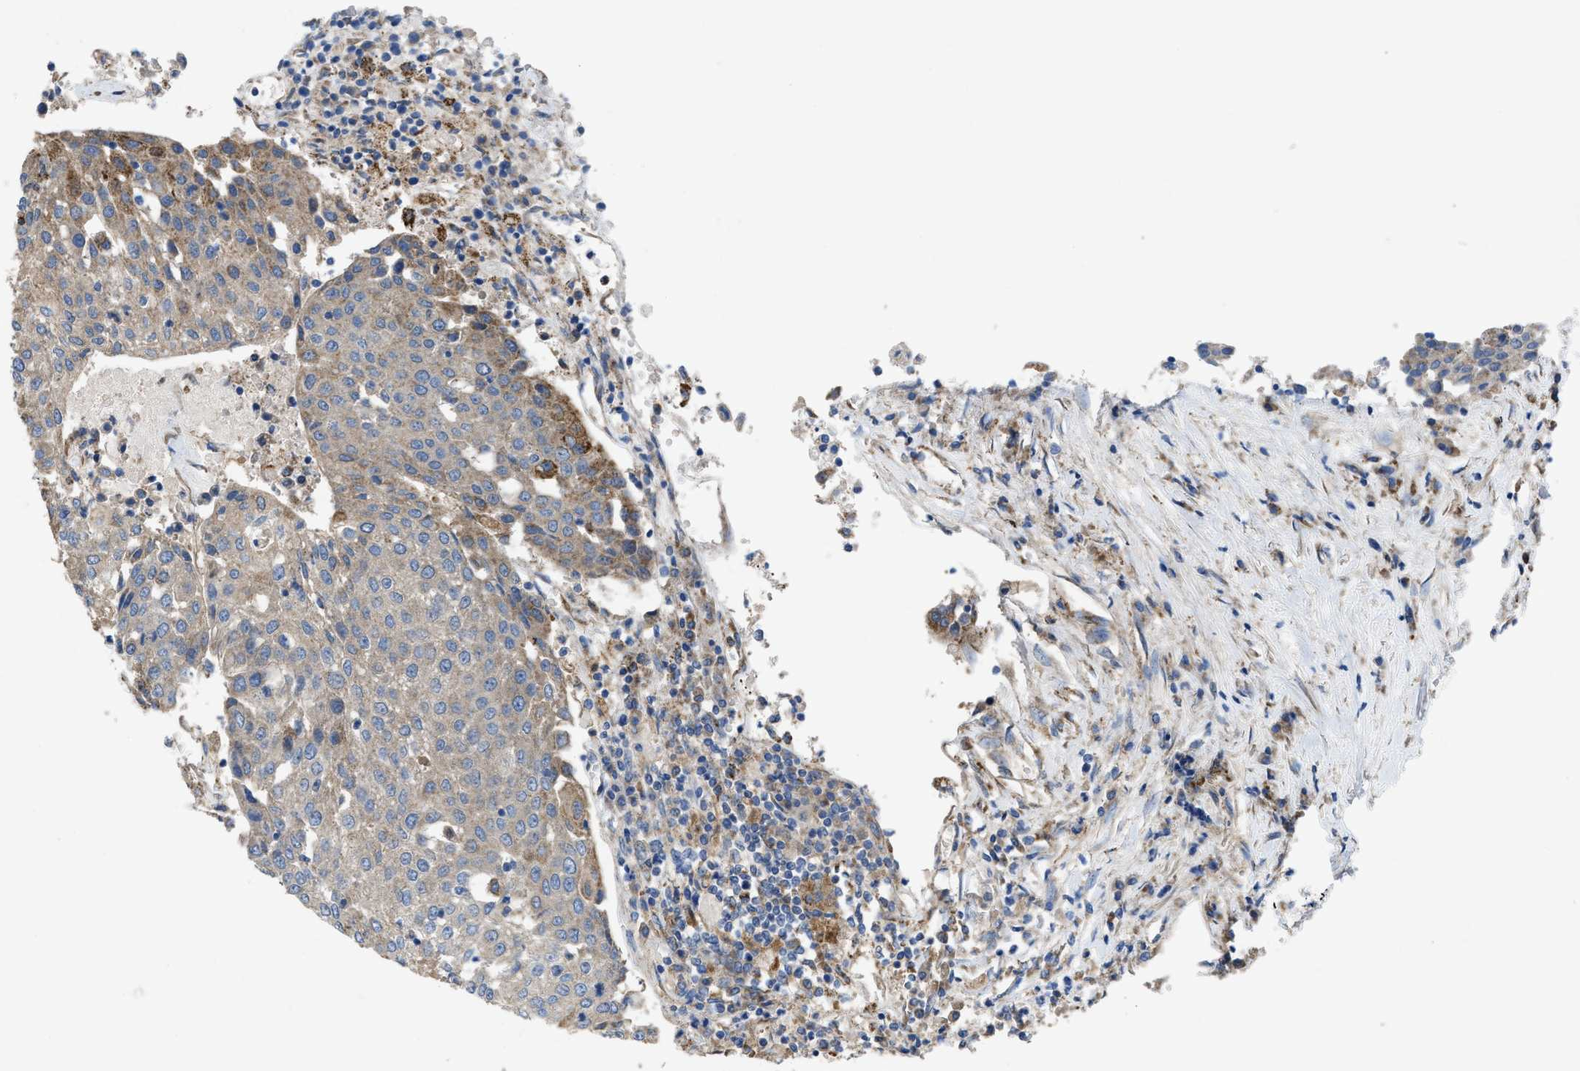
{"staining": {"intensity": "moderate", "quantity": ">75%", "location": "cytoplasmic/membranous"}, "tissue": "urothelial cancer", "cell_type": "Tumor cells", "image_type": "cancer", "snomed": [{"axis": "morphology", "description": "Urothelial carcinoma, High grade"}, {"axis": "topography", "description": "Urinary bladder"}], "caption": "Urothelial carcinoma (high-grade) stained with immunohistochemistry (IHC) demonstrates moderate cytoplasmic/membranous positivity in about >75% of tumor cells. The protein of interest is stained brown, and the nuclei are stained in blue (DAB IHC with brightfield microscopy, high magnification).", "gene": "DOLPP1", "patient": {"sex": "female", "age": 85}}